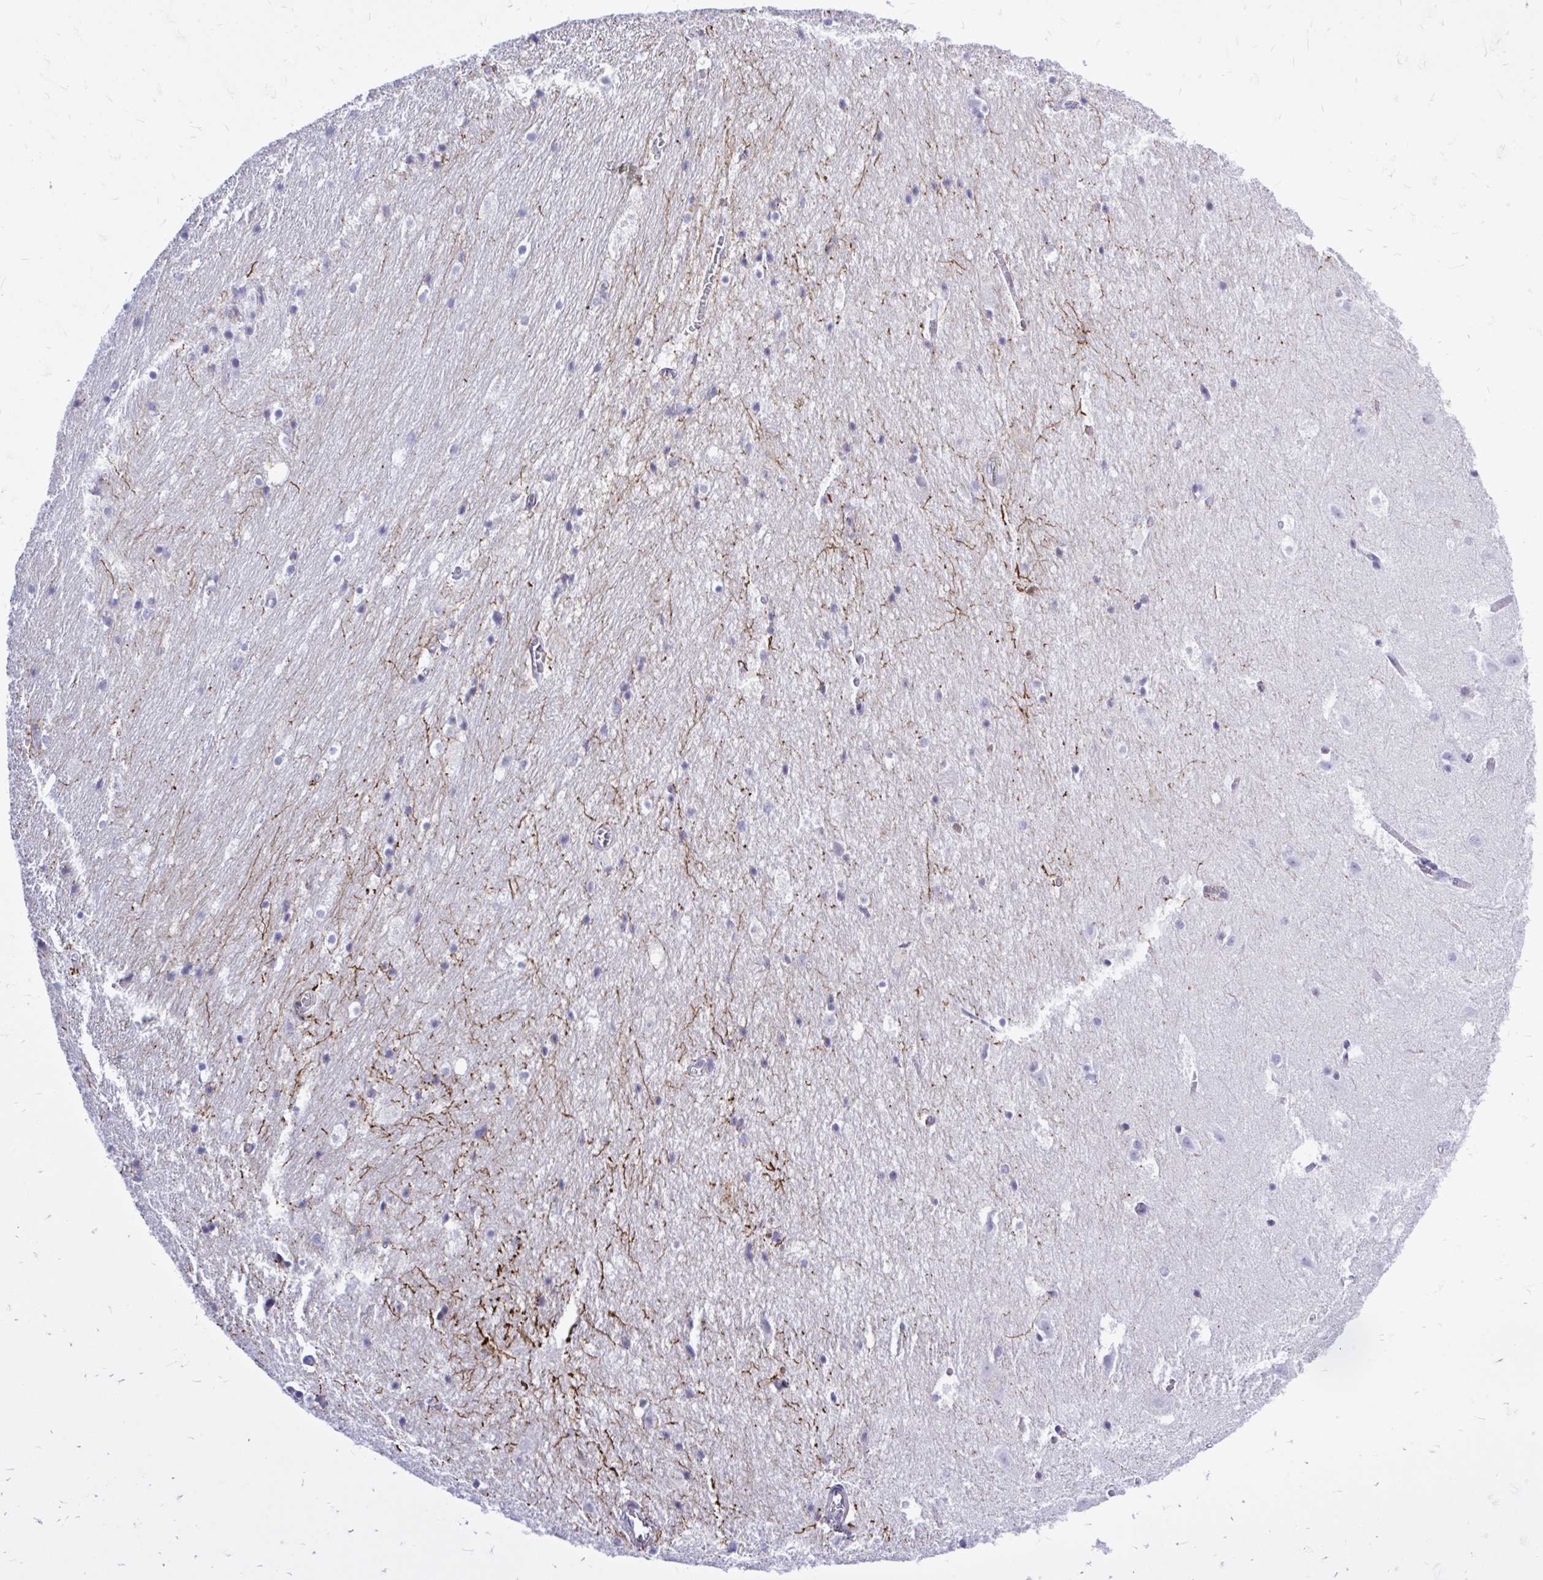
{"staining": {"intensity": "negative", "quantity": "none", "location": "none"}, "tissue": "hippocampus", "cell_type": "Glial cells", "image_type": "normal", "snomed": [{"axis": "morphology", "description": "Normal tissue, NOS"}, {"axis": "topography", "description": "Hippocampus"}], "caption": "A photomicrograph of human hippocampus is negative for staining in glial cells. (DAB IHC with hematoxylin counter stain).", "gene": "ZBTB25", "patient": {"sex": "female", "age": 52}}